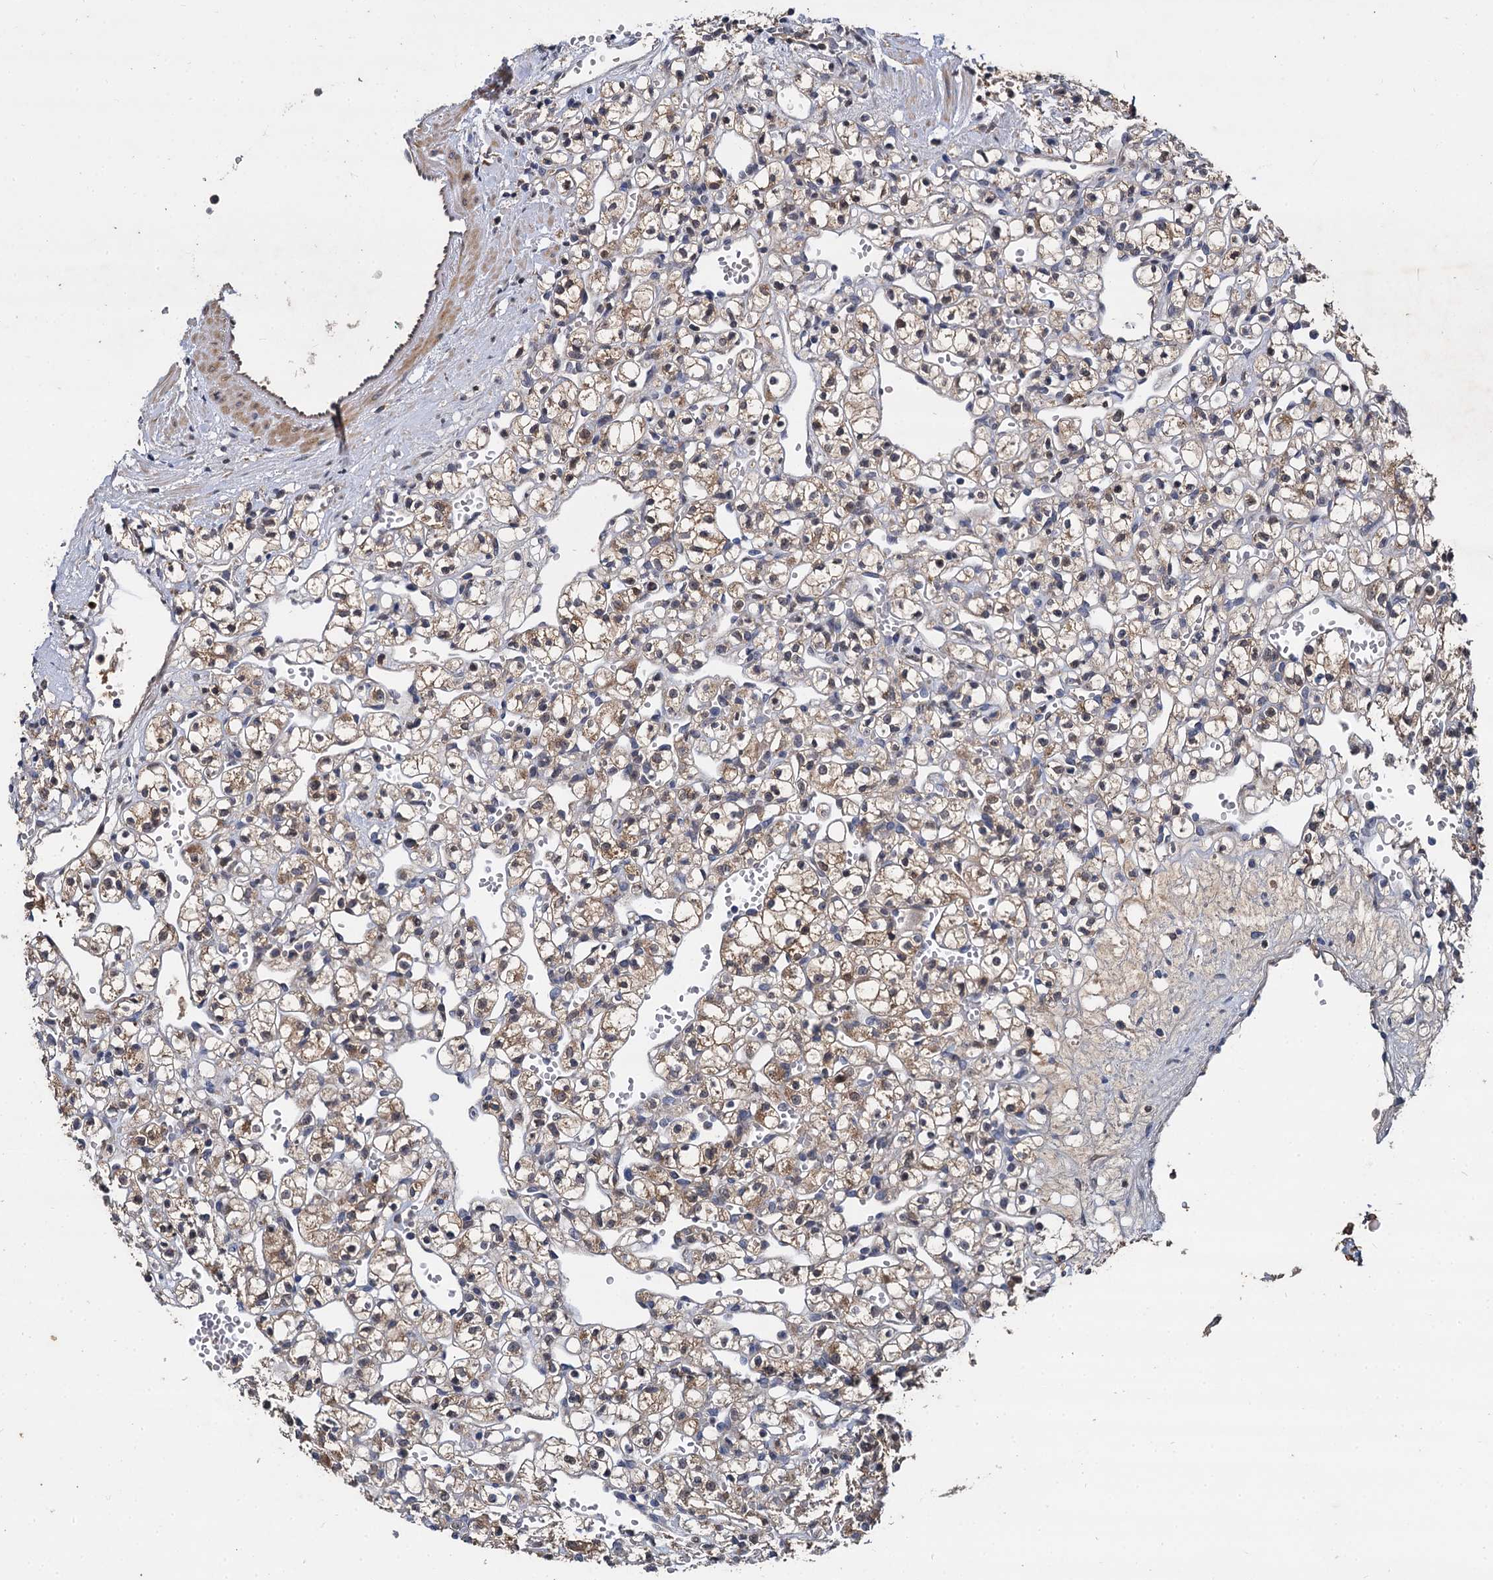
{"staining": {"intensity": "moderate", "quantity": "25%-75%", "location": "cytoplasmic/membranous"}, "tissue": "renal cancer", "cell_type": "Tumor cells", "image_type": "cancer", "snomed": [{"axis": "morphology", "description": "Adenocarcinoma, NOS"}, {"axis": "topography", "description": "Kidney"}], "caption": "IHC (DAB) staining of renal cancer (adenocarcinoma) shows moderate cytoplasmic/membranous protein staining in approximately 25%-75% of tumor cells.", "gene": "CCDC184", "patient": {"sex": "female", "age": 59}}